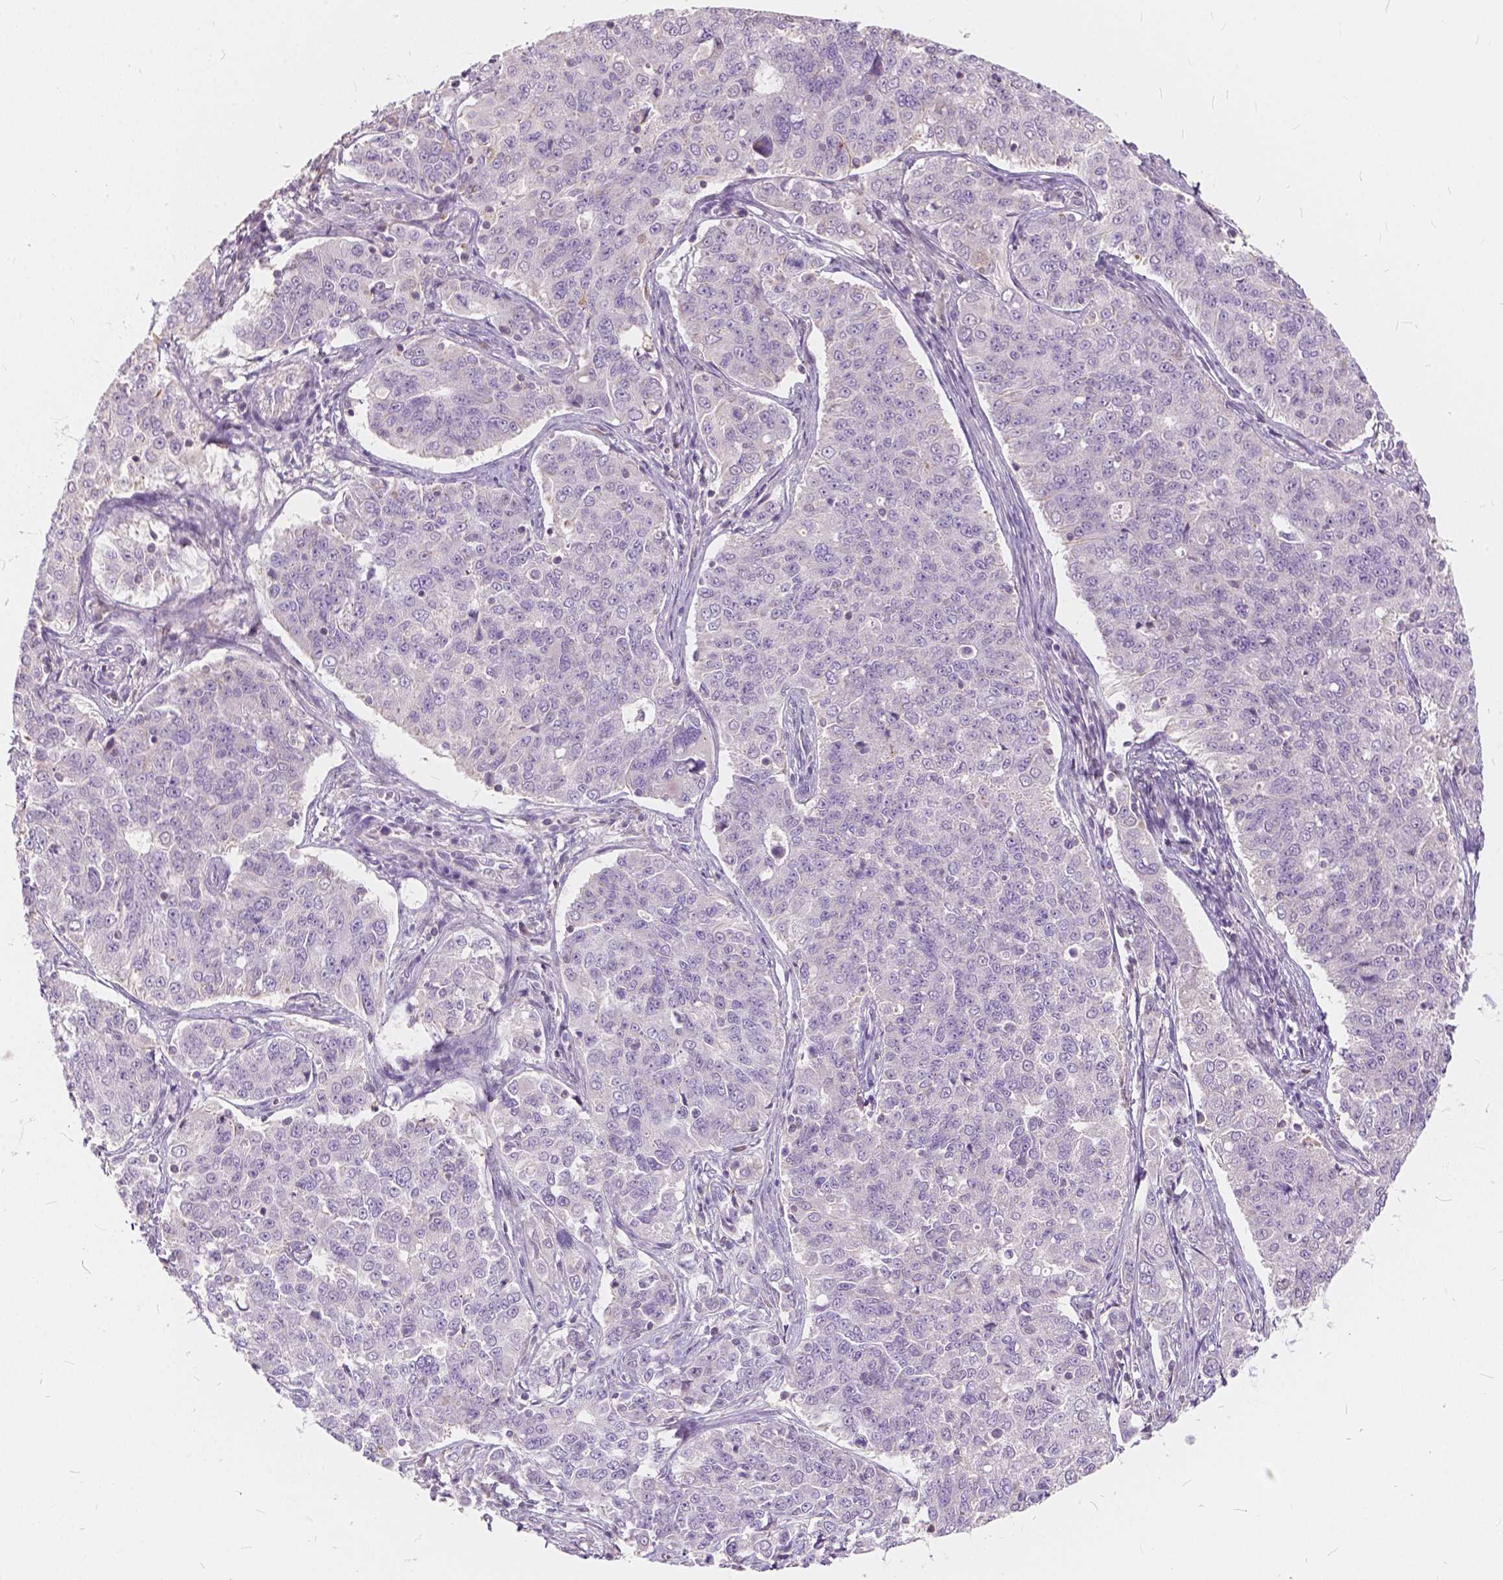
{"staining": {"intensity": "negative", "quantity": "none", "location": "none"}, "tissue": "endometrial cancer", "cell_type": "Tumor cells", "image_type": "cancer", "snomed": [{"axis": "morphology", "description": "Adenocarcinoma, NOS"}, {"axis": "topography", "description": "Endometrium"}], "caption": "High power microscopy histopathology image of an IHC micrograph of endometrial cancer, revealing no significant positivity in tumor cells.", "gene": "KIAA0513", "patient": {"sex": "female", "age": 43}}